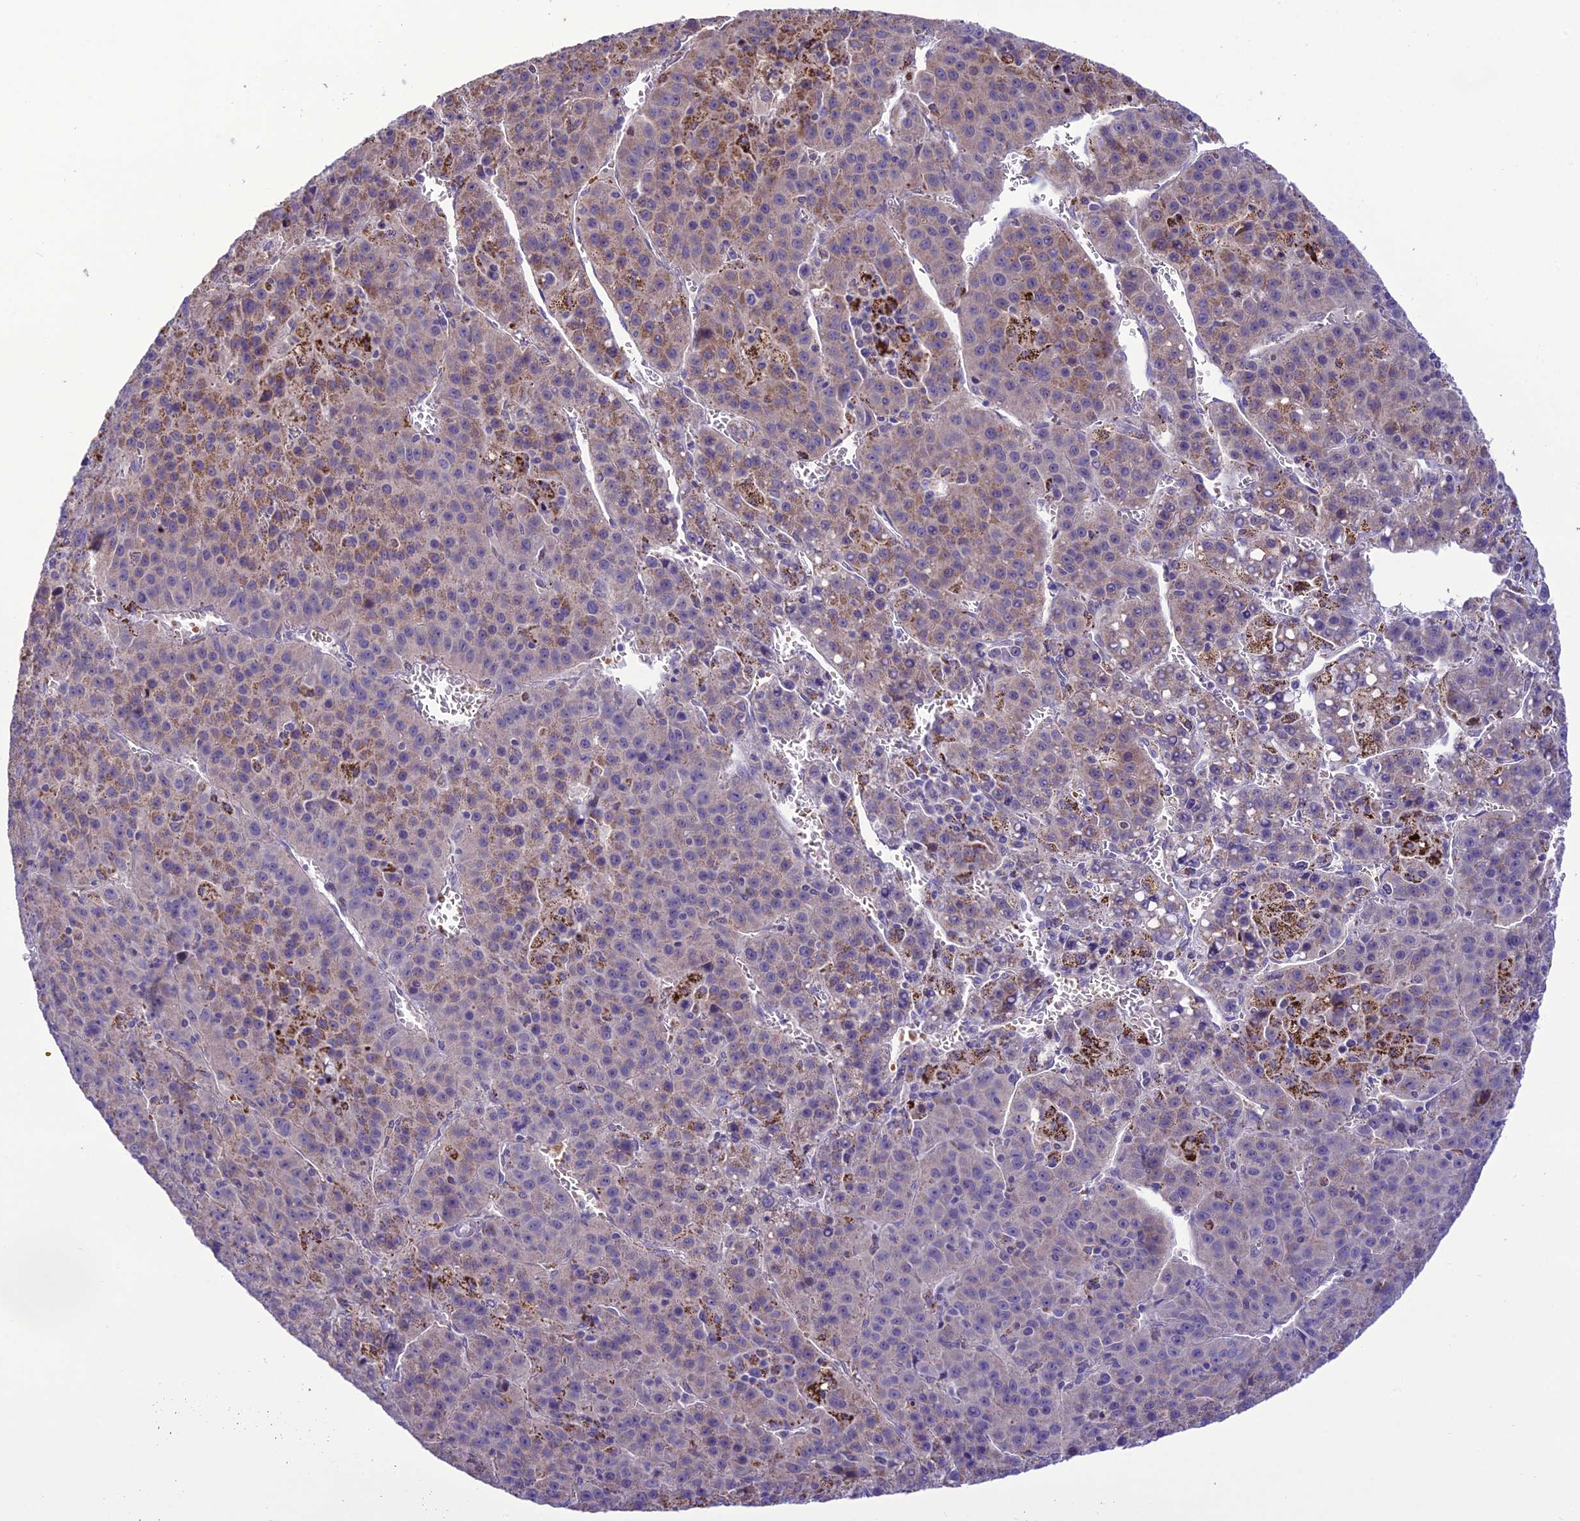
{"staining": {"intensity": "moderate", "quantity": "25%-75%", "location": "cytoplasmic/membranous"}, "tissue": "liver cancer", "cell_type": "Tumor cells", "image_type": "cancer", "snomed": [{"axis": "morphology", "description": "Carcinoma, Hepatocellular, NOS"}, {"axis": "topography", "description": "Liver"}], "caption": "Protein staining of liver cancer tissue reveals moderate cytoplasmic/membranous expression in approximately 25%-75% of tumor cells.", "gene": "TBC1D24", "patient": {"sex": "female", "age": 53}}